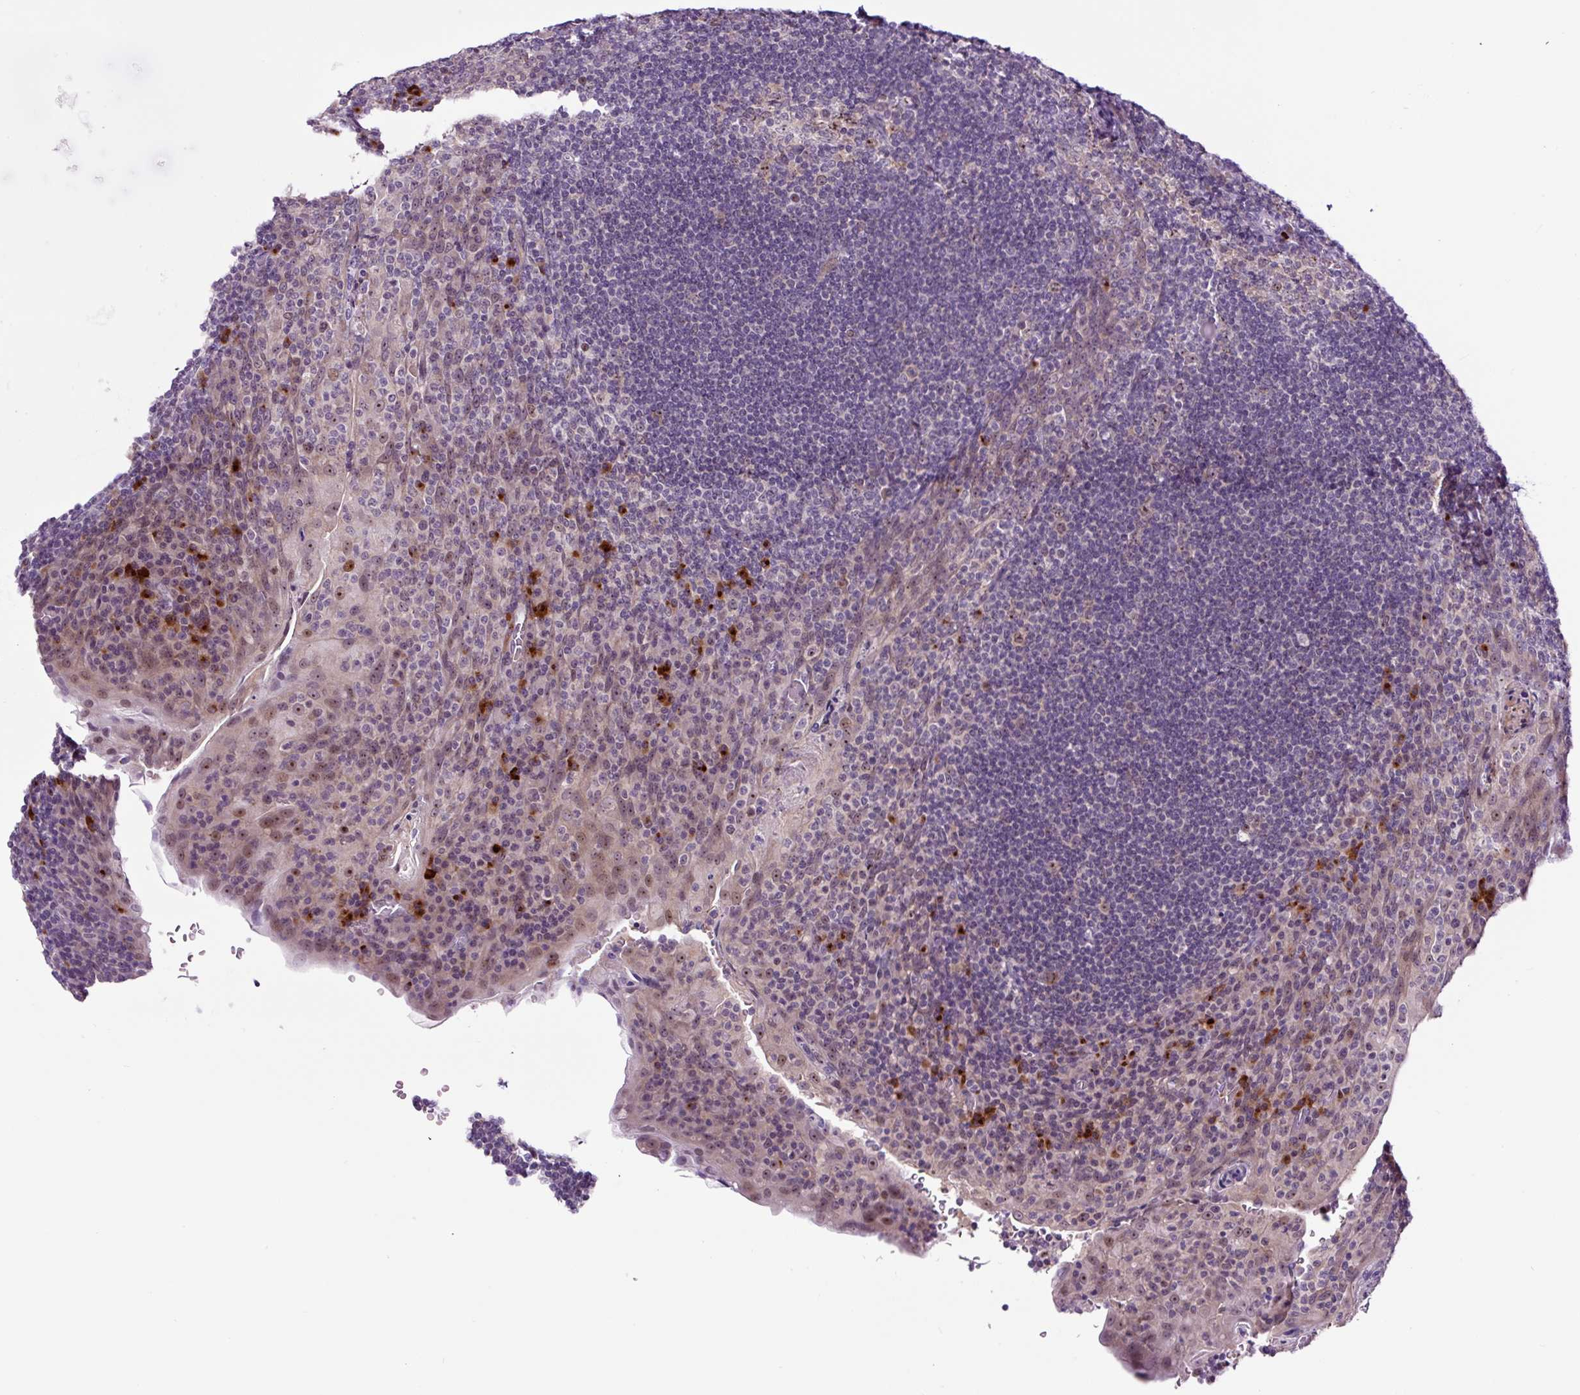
{"staining": {"intensity": "negative", "quantity": "none", "location": "none"}, "tissue": "tonsil", "cell_type": "Germinal center cells", "image_type": "normal", "snomed": [{"axis": "morphology", "description": "Normal tissue, NOS"}, {"axis": "topography", "description": "Tonsil"}], "caption": "This is a histopathology image of immunohistochemistry (IHC) staining of normal tonsil, which shows no staining in germinal center cells.", "gene": "NOM1", "patient": {"sex": "male", "age": 17}}